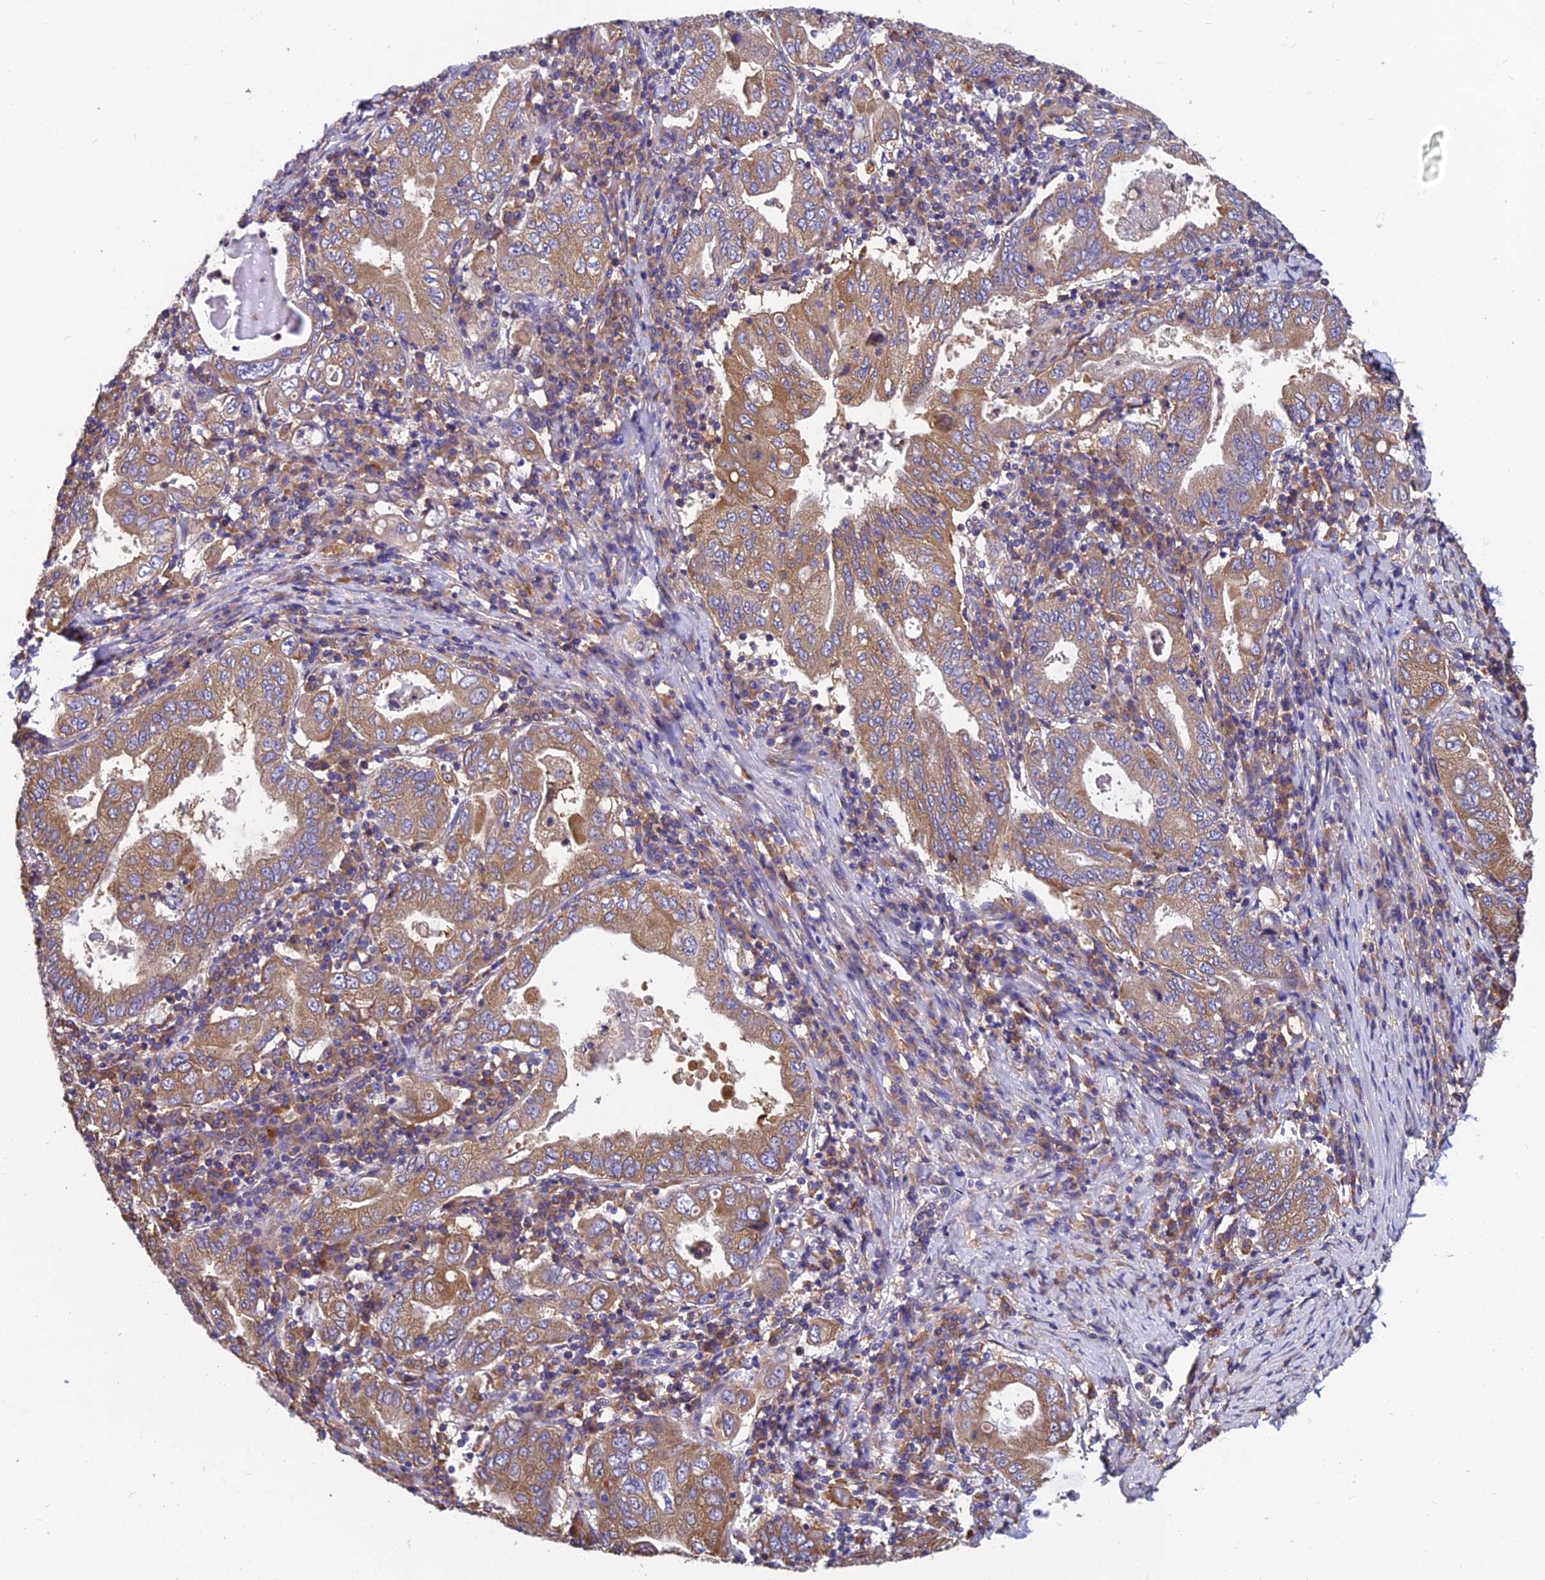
{"staining": {"intensity": "moderate", "quantity": ">75%", "location": "cytoplasmic/membranous"}, "tissue": "stomach cancer", "cell_type": "Tumor cells", "image_type": "cancer", "snomed": [{"axis": "morphology", "description": "Normal tissue, NOS"}, {"axis": "morphology", "description": "Adenocarcinoma, NOS"}, {"axis": "topography", "description": "Esophagus"}, {"axis": "topography", "description": "Stomach, upper"}, {"axis": "topography", "description": "Peripheral nerve tissue"}], "caption": "Human stomach cancer (adenocarcinoma) stained for a protein (brown) shows moderate cytoplasmic/membranous positive staining in about >75% of tumor cells.", "gene": "UMAD1", "patient": {"sex": "male", "age": 62}}